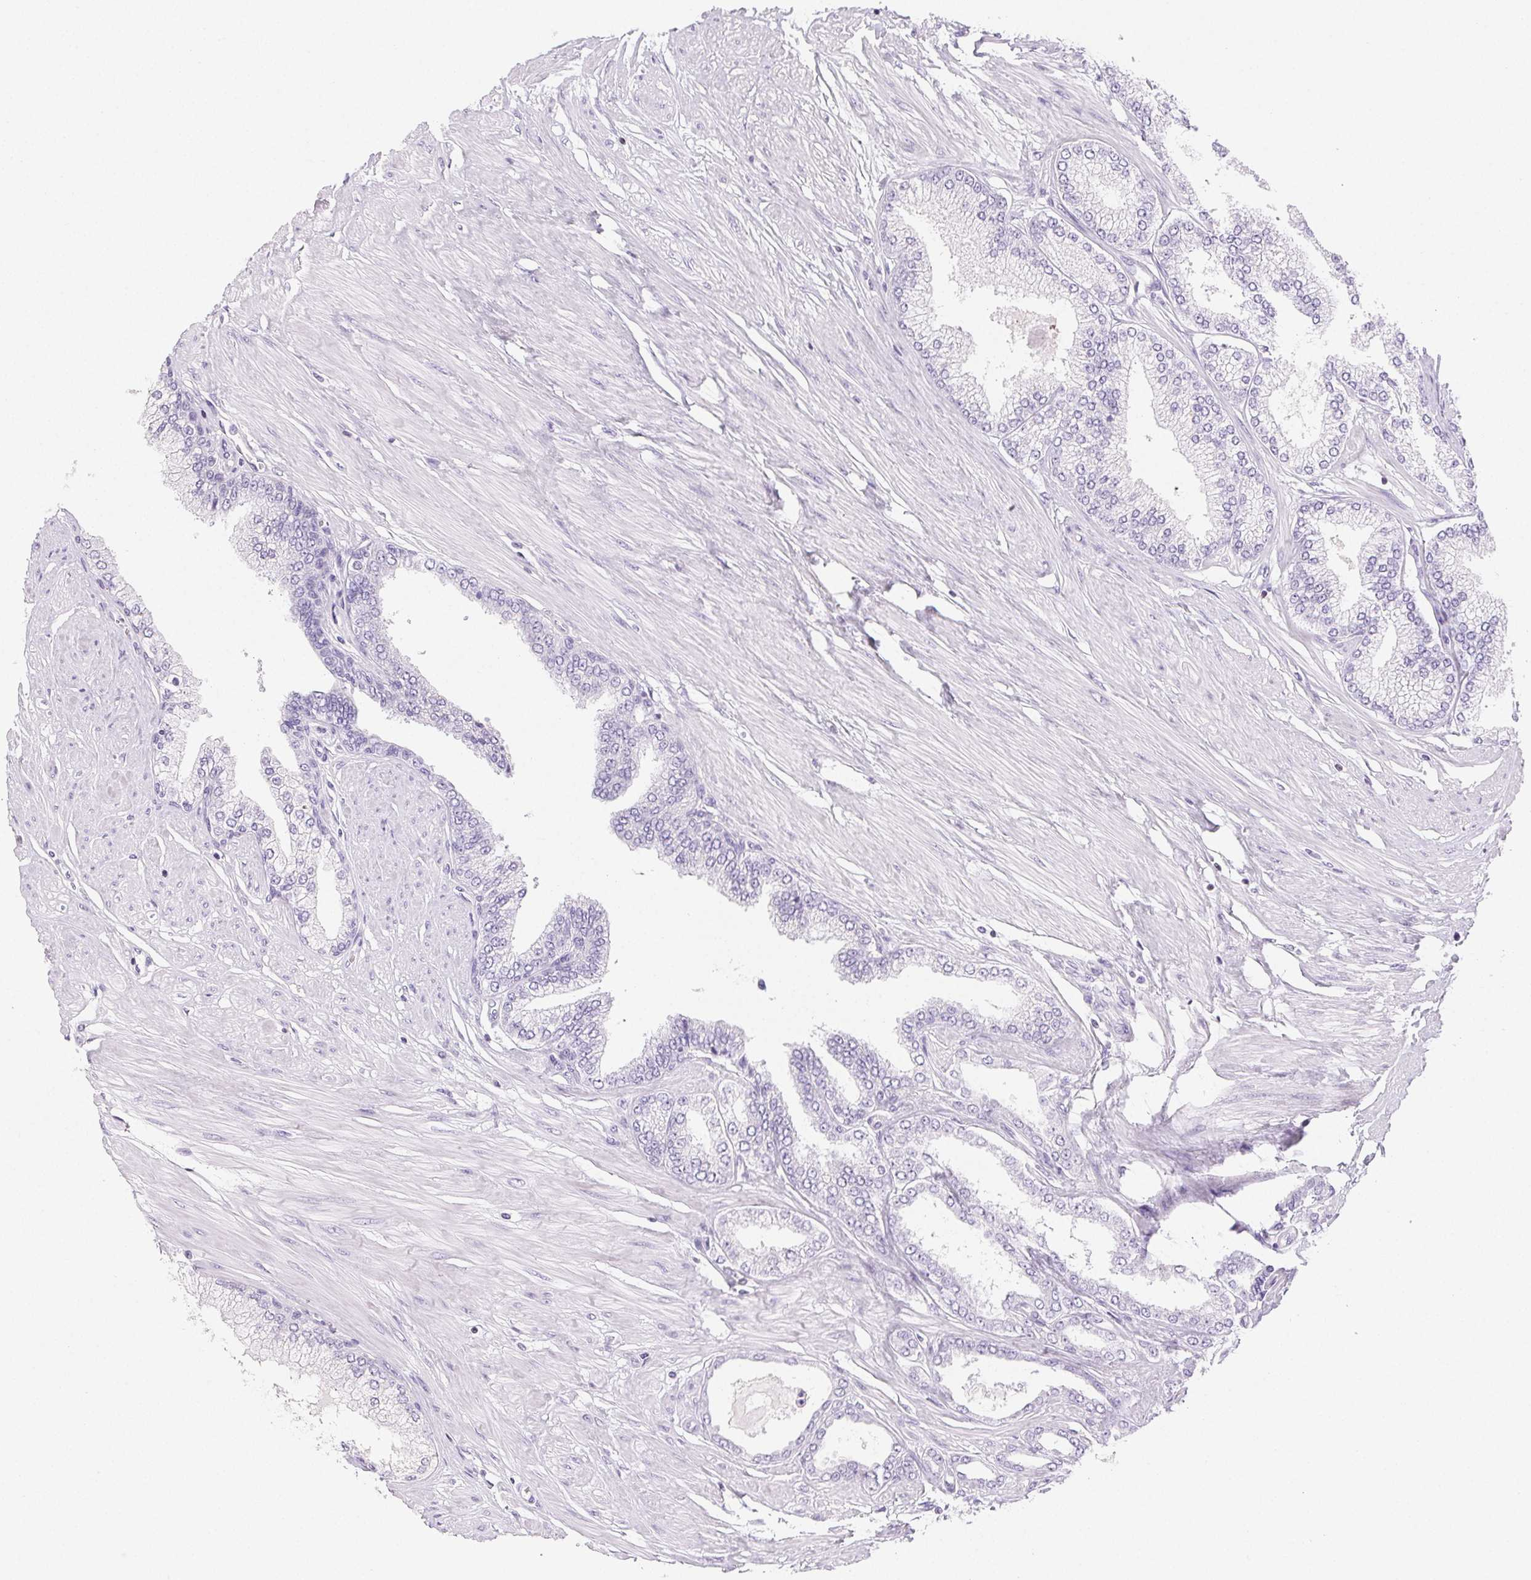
{"staining": {"intensity": "negative", "quantity": "none", "location": "none"}, "tissue": "prostate cancer", "cell_type": "Tumor cells", "image_type": "cancer", "snomed": [{"axis": "morphology", "description": "Adenocarcinoma, Low grade"}, {"axis": "topography", "description": "Prostate"}], "caption": "DAB (3,3'-diaminobenzidine) immunohistochemical staining of human prostate cancer shows no significant positivity in tumor cells.", "gene": "BEND2", "patient": {"sex": "male", "age": 55}}